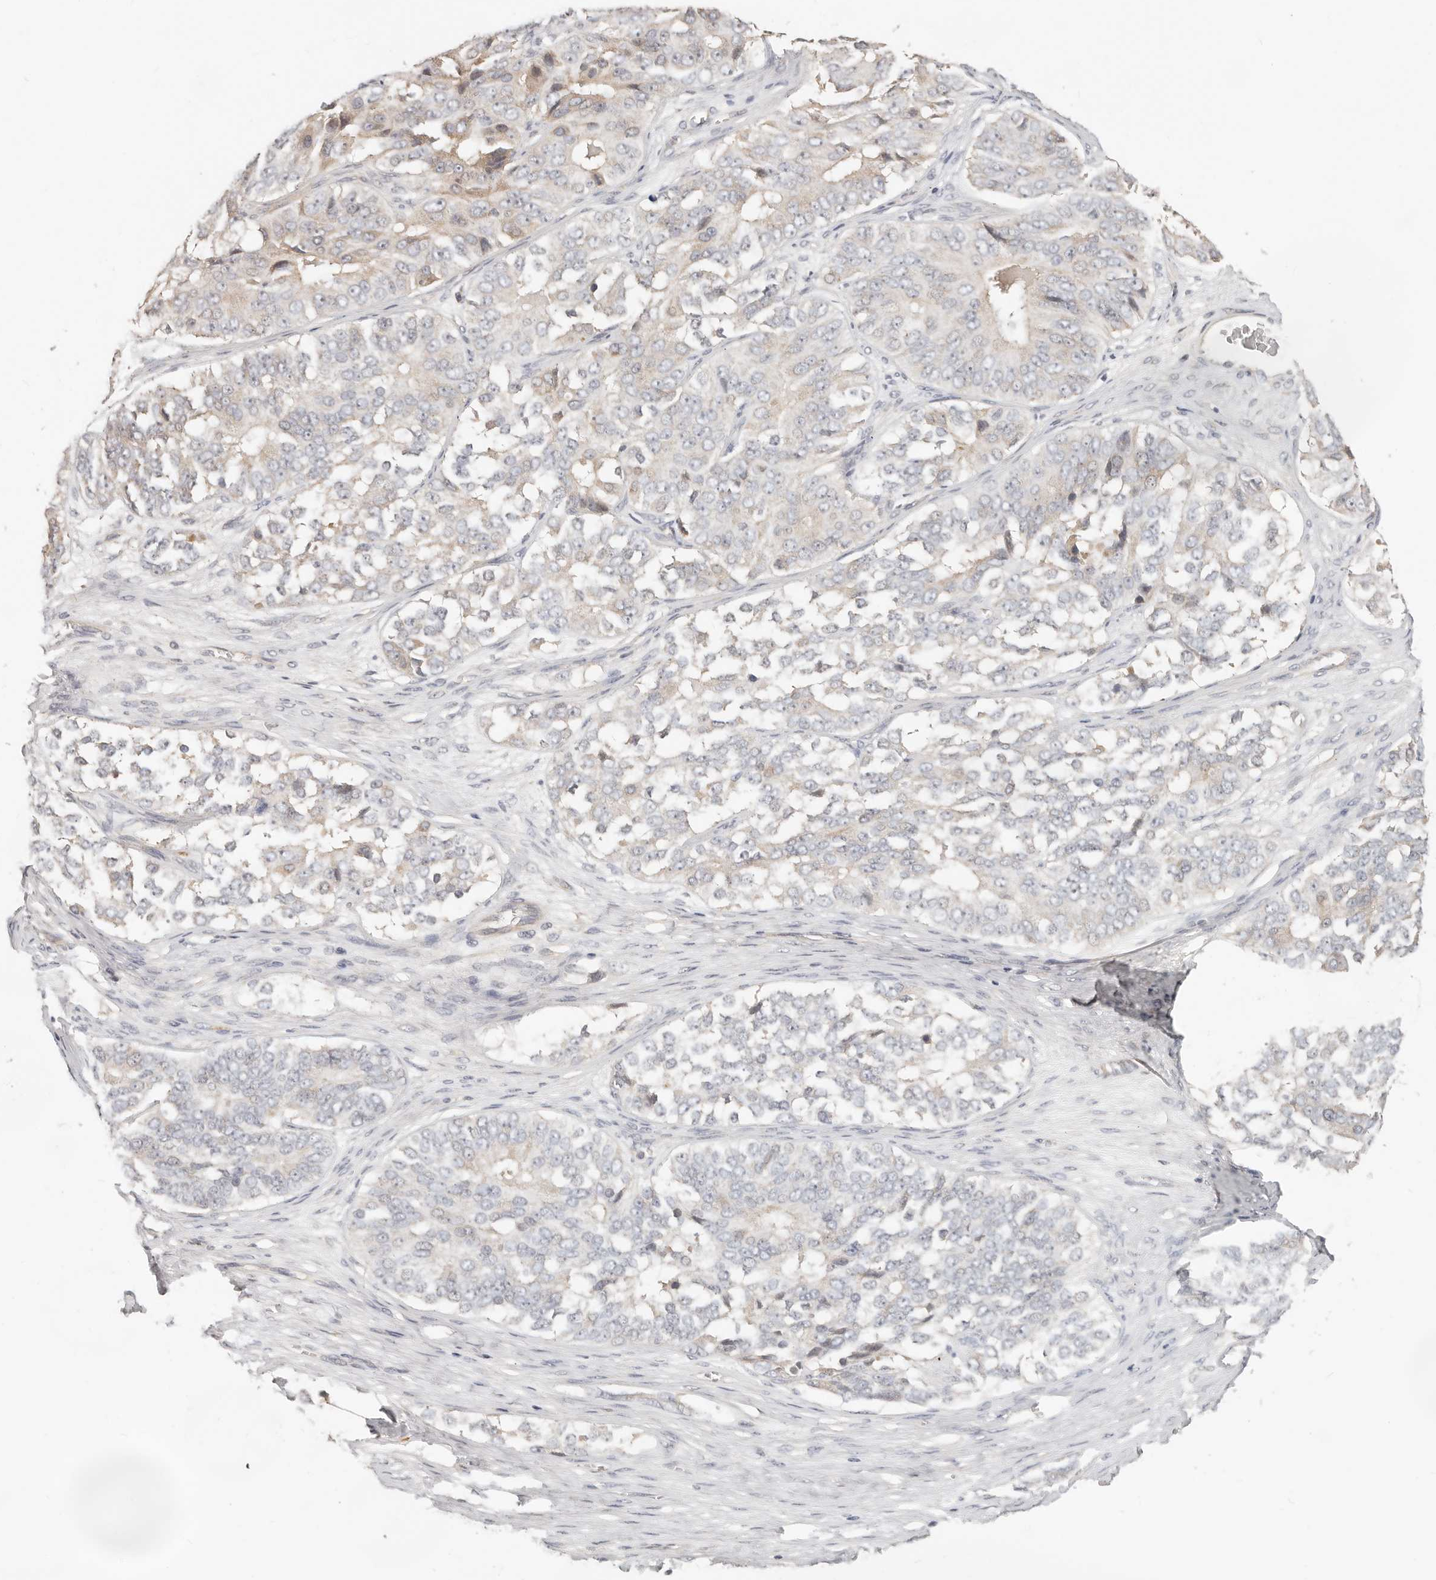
{"staining": {"intensity": "weak", "quantity": "<25%", "location": "cytoplasmic/membranous"}, "tissue": "ovarian cancer", "cell_type": "Tumor cells", "image_type": "cancer", "snomed": [{"axis": "morphology", "description": "Carcinoma, endometroid"}, {"axis": "topography", "description": "Ovary"}], "caption": "Endometroid carcinoma (ovarian) was stained to show a protein in brown. There is no significant positivity in tumor cells. The staining is performed using DAB (3,3'-diaminobenzidine) brown chromogen with nuclei counter-stained in using hematoxylin.", "gene": "ZRANB1", "patient": {"sex": "female", "age": 51}}